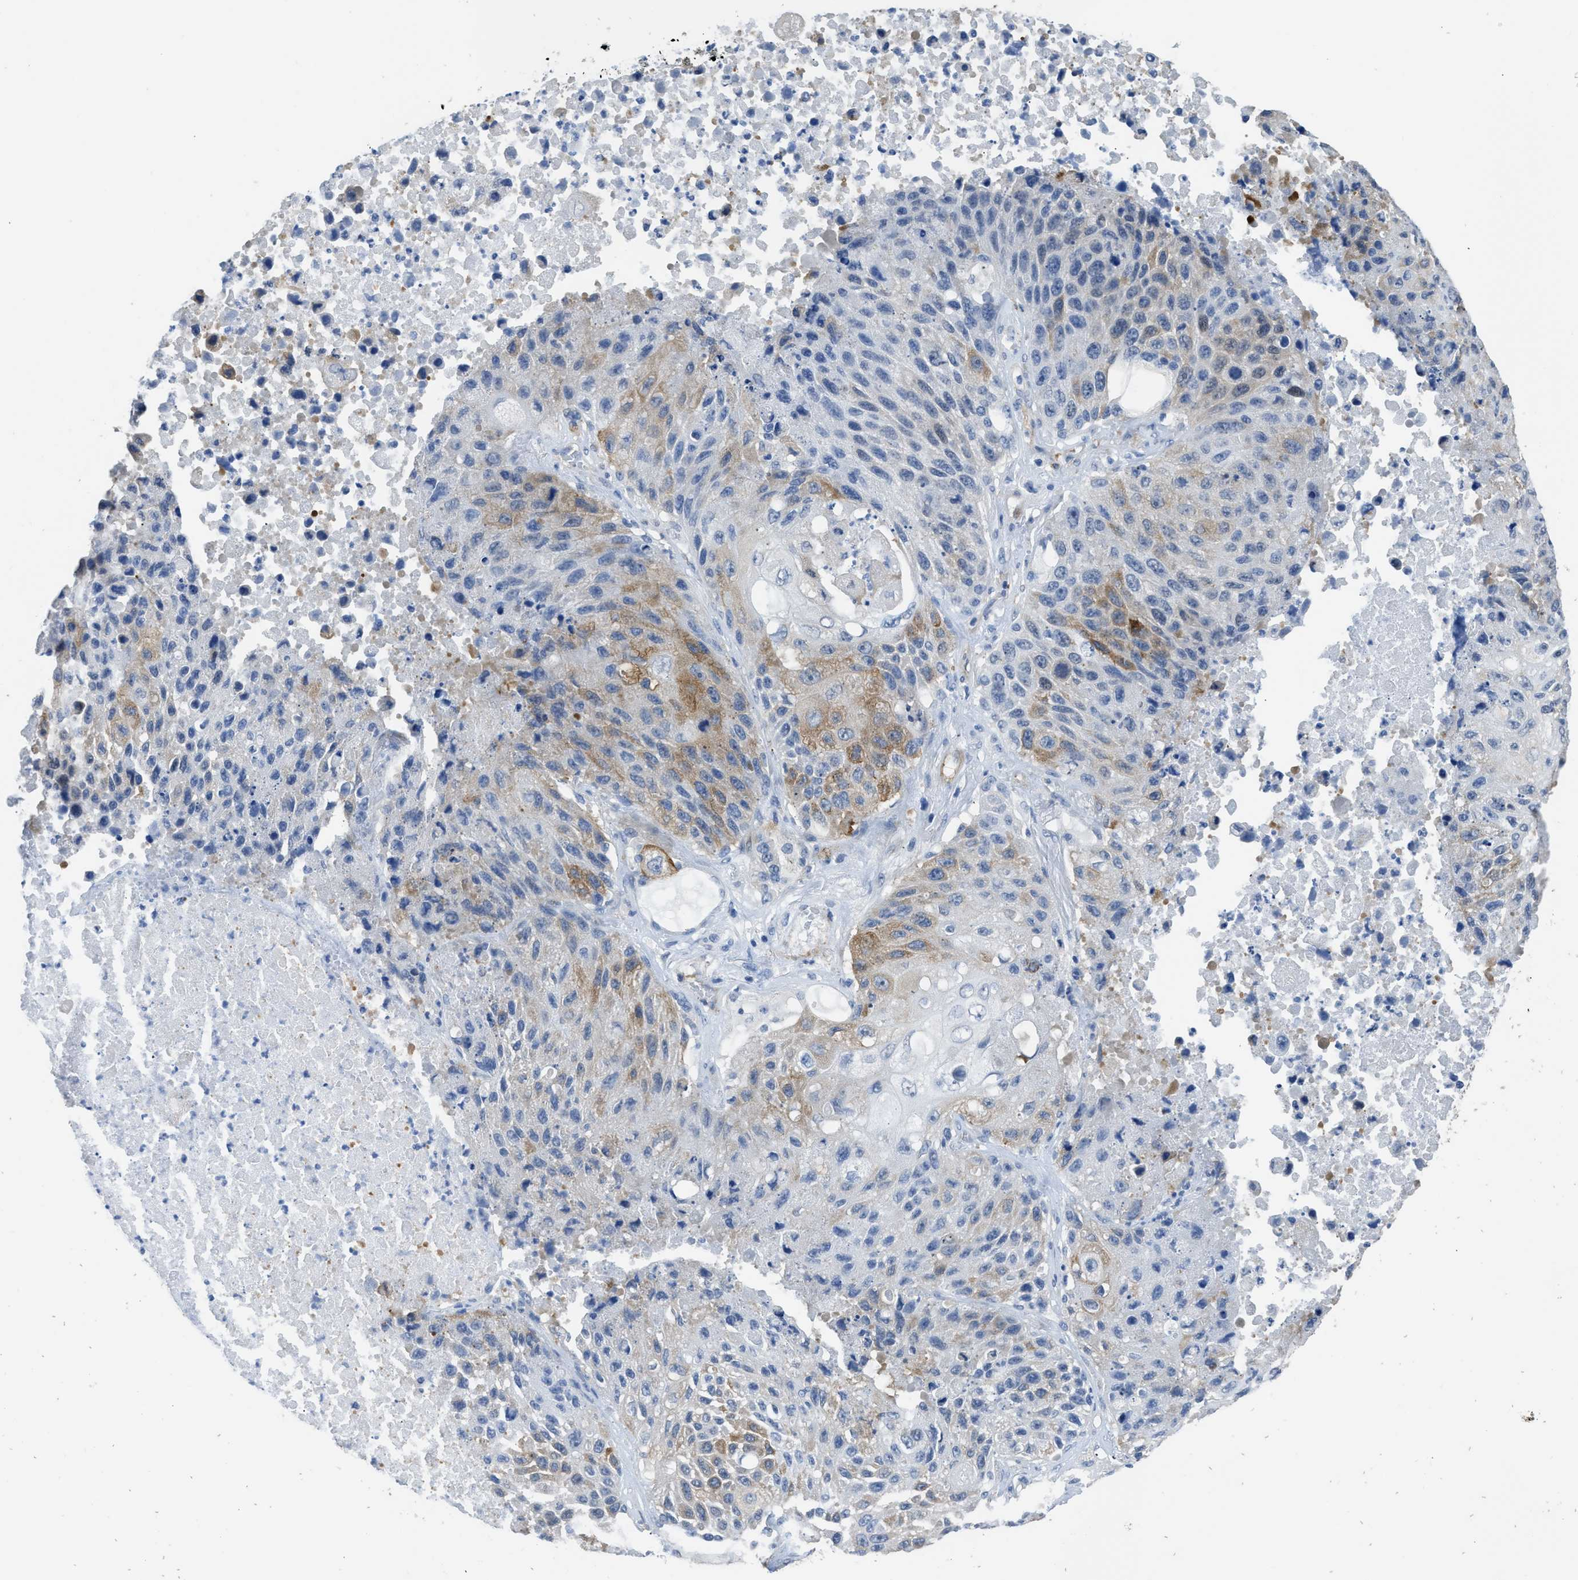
{"staining": {"intensity": "moderate", "quantity": "<25%", "location": "cytoplasmic/membranous"}, "tissue": "lung cancer", "cell_type": "Tumor cells", "image_type": "cancer", "snomed": [{"axis": "morphology", "description": "Squamous cell carcinoma, NOS"}, {"axis": "topography", "description": "Lung"}], "caption": "Immunohistochemistry (IHC) photomicrograph of neoplastic tissue: human squamous cell carcinoma (lung) stained using IHC demonstrates low levels of moderate protein expression localized specifically in the cytoplasmic/membranous of tumor cells, appearing as a cytoplasmic/membranous brown color.", "gene": "ZSWIM5", "patient": {"sex": "male", "age": 61}}